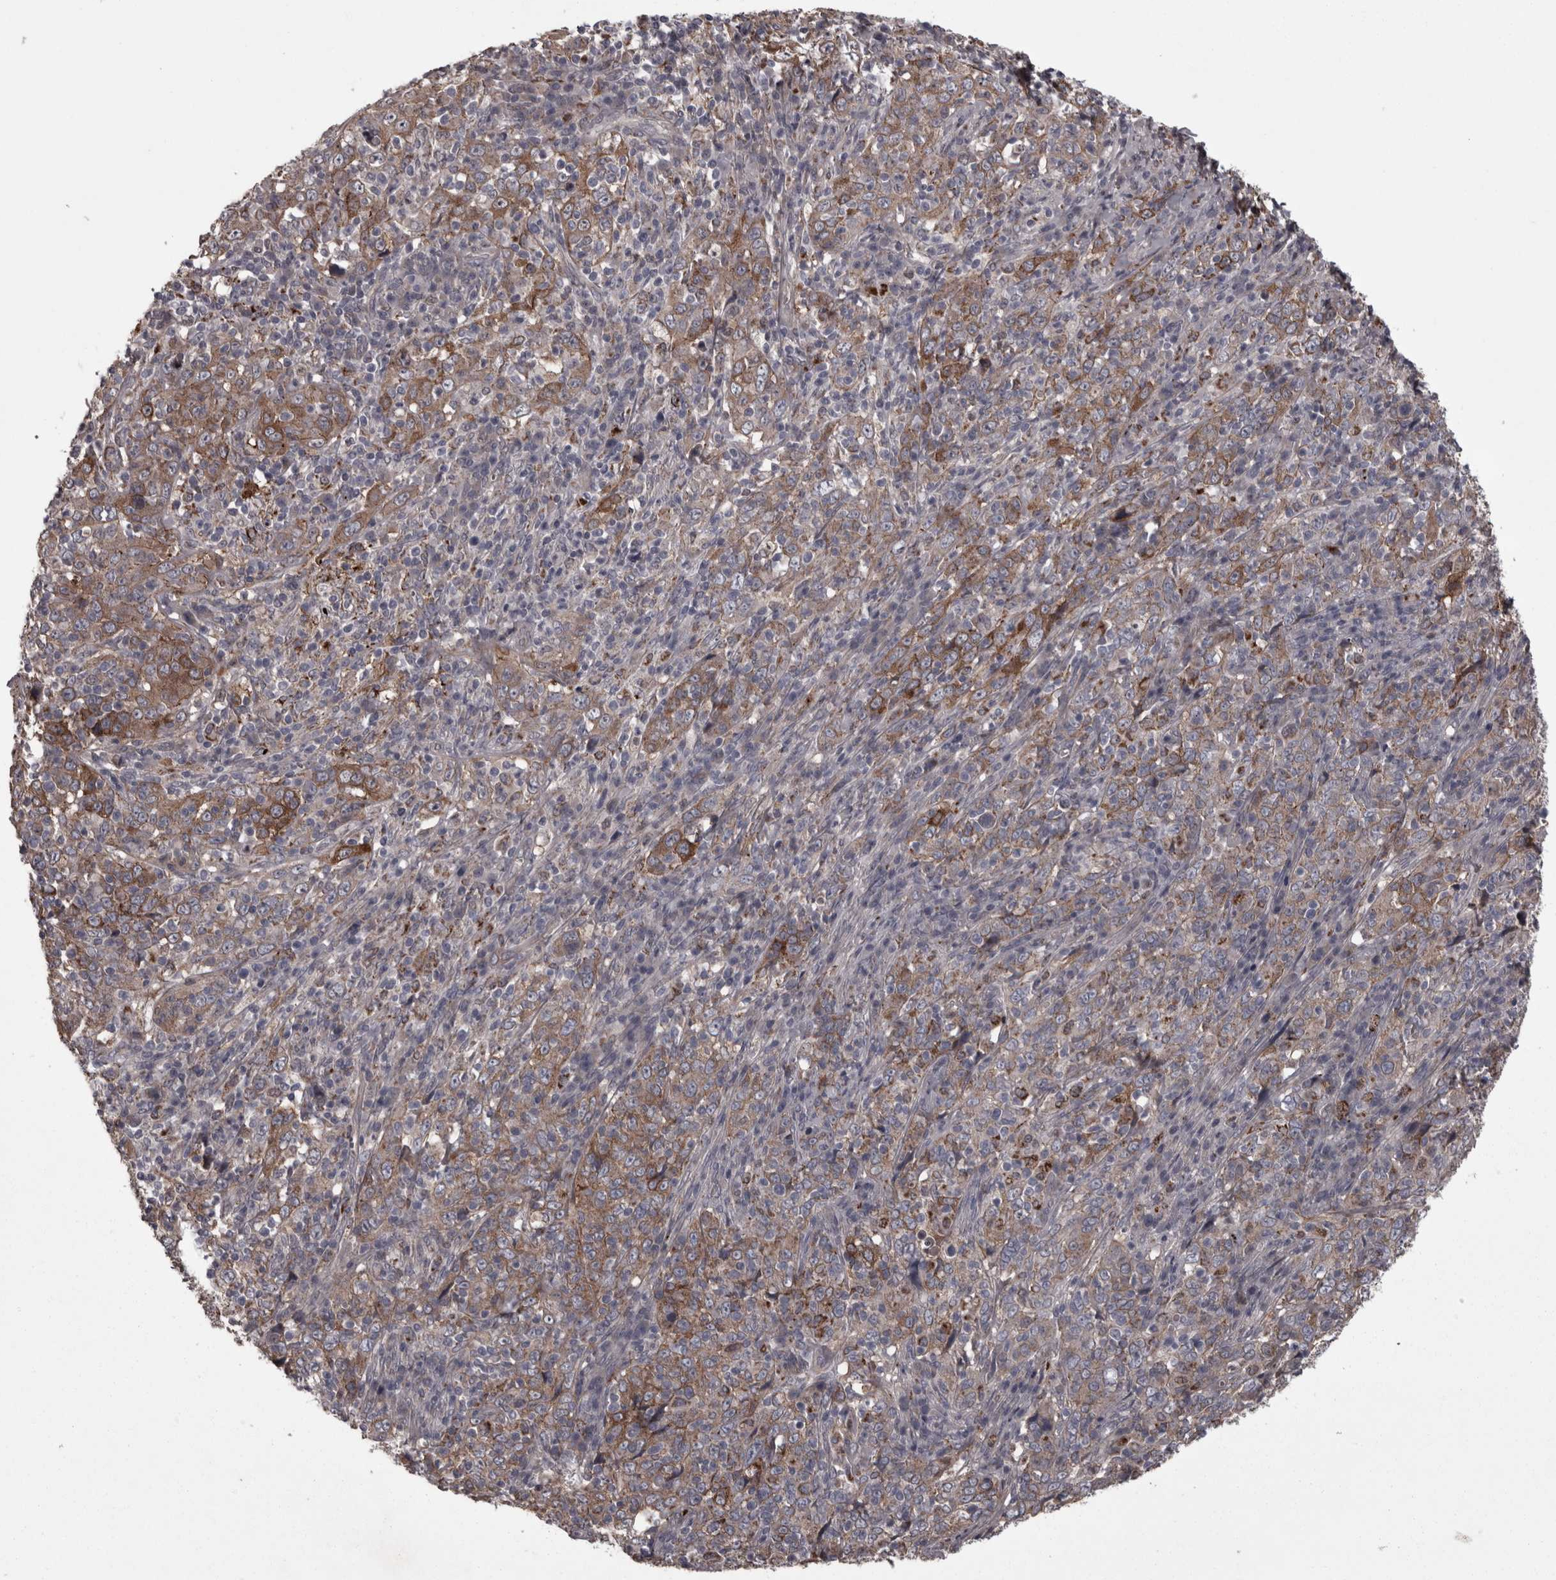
{"staining": {"intensity": "moderate", "quantity": ">75%", "location": "cytoplasmic/membranous"}, "tissue": "cervical cancer", "cell_type": "Tumor cells", "image_type": "cancer", "snomed": [{"axis": "morphology", "description": "Squamous cell carcinoma, NOS"}, {"axis": "topography", "description": "Cervix"}], "caption": "The photomicrograph reveals a brown stain indicating the presence of a protein in the cytoplasmic/membranous of tumor cells in cervical cancer. (IHC, brightfield microscopy, high magnification).", "gene": "PCDH17", "patient": {"sex": "female", "age": 46}}